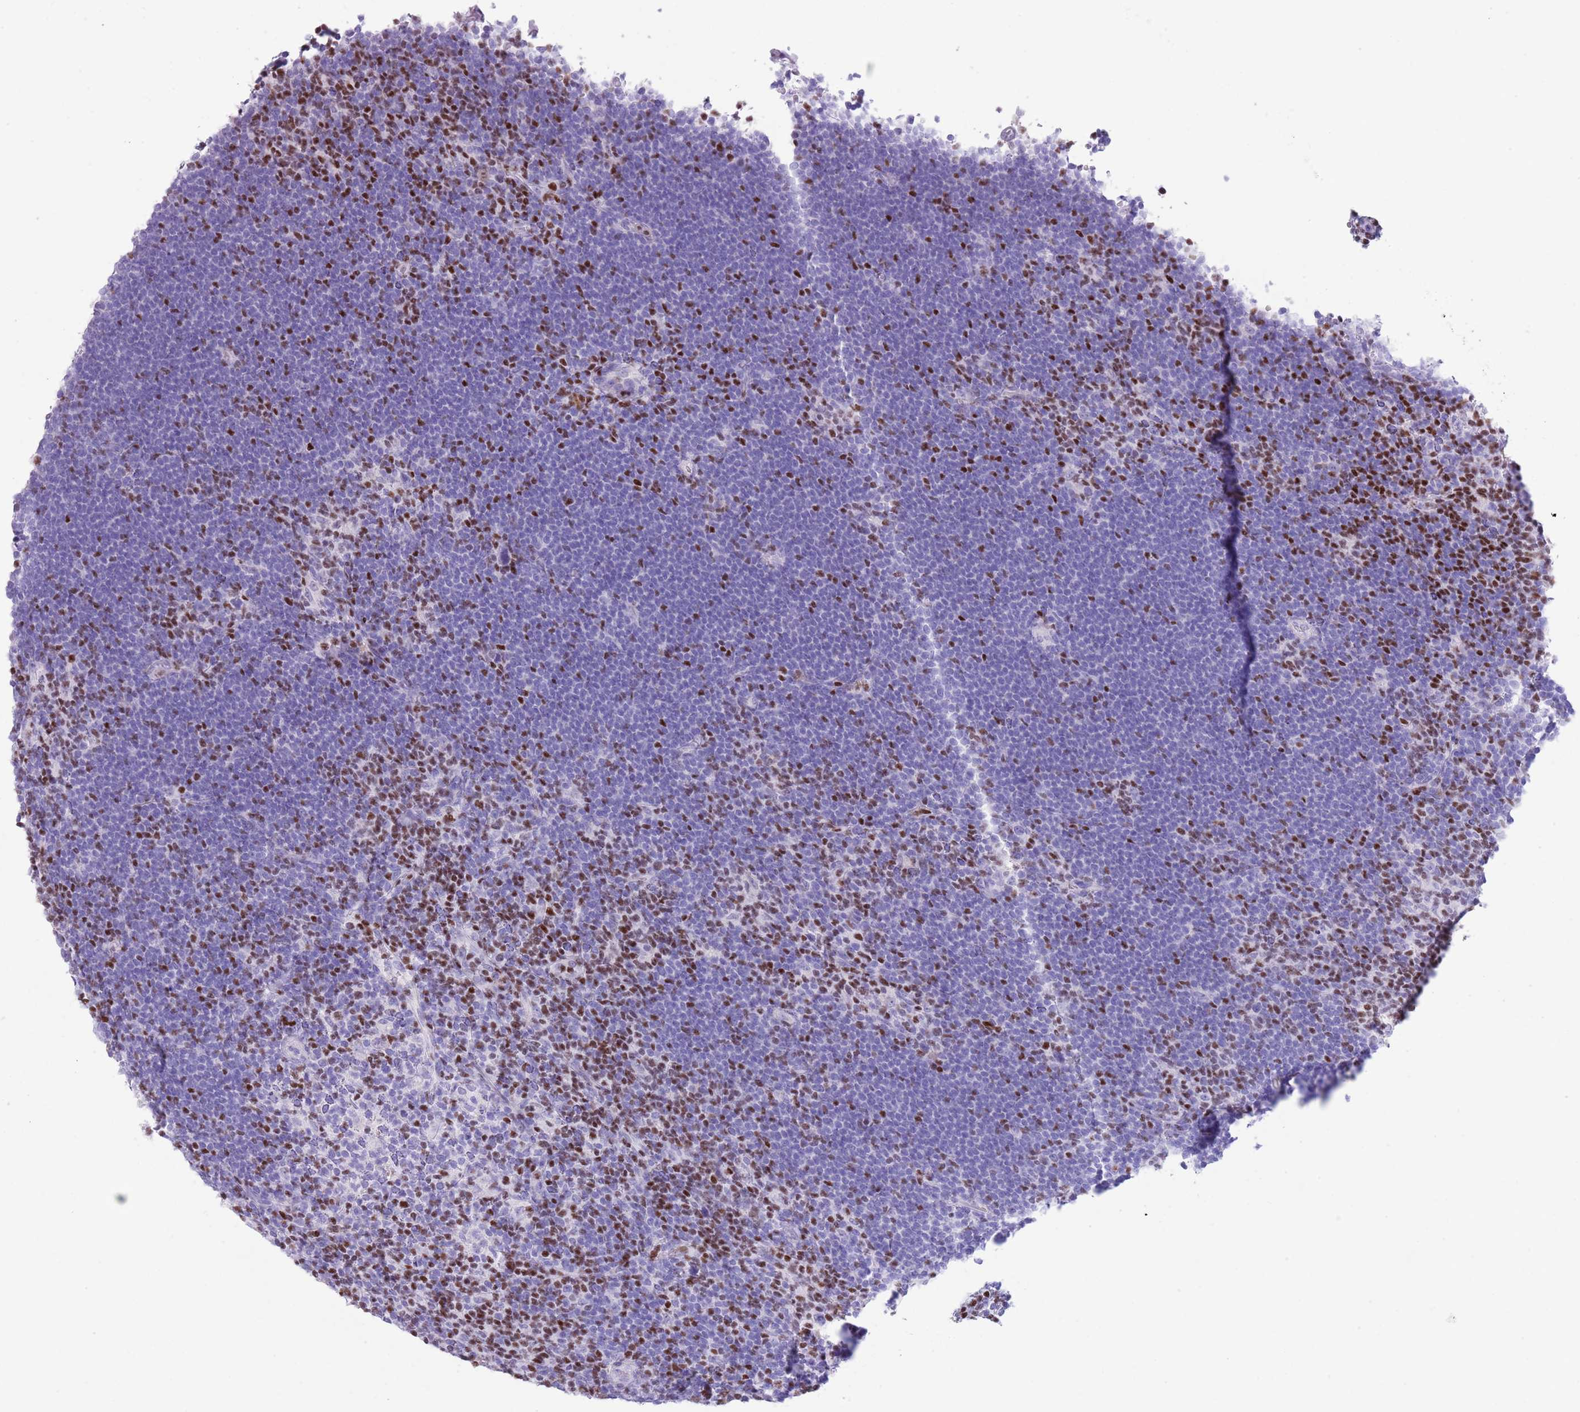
{"staining": {"intensity": "negative", "quantity": "none", "location": "none"}, "tissue": "lymphoma", "cell_type": "Tumor cells", "image_type": "cancer", "snomed": [{"axis": "morphology", "description": "Hodgkin's disease, NOS"}, {"axis": "topography", "description": "Lymph node"}], "caption": "Tumor cells show no significant protein positivity in lymphoma.", "gene": "BCL11B", "patient": {"sex": "female", "age": 57}}